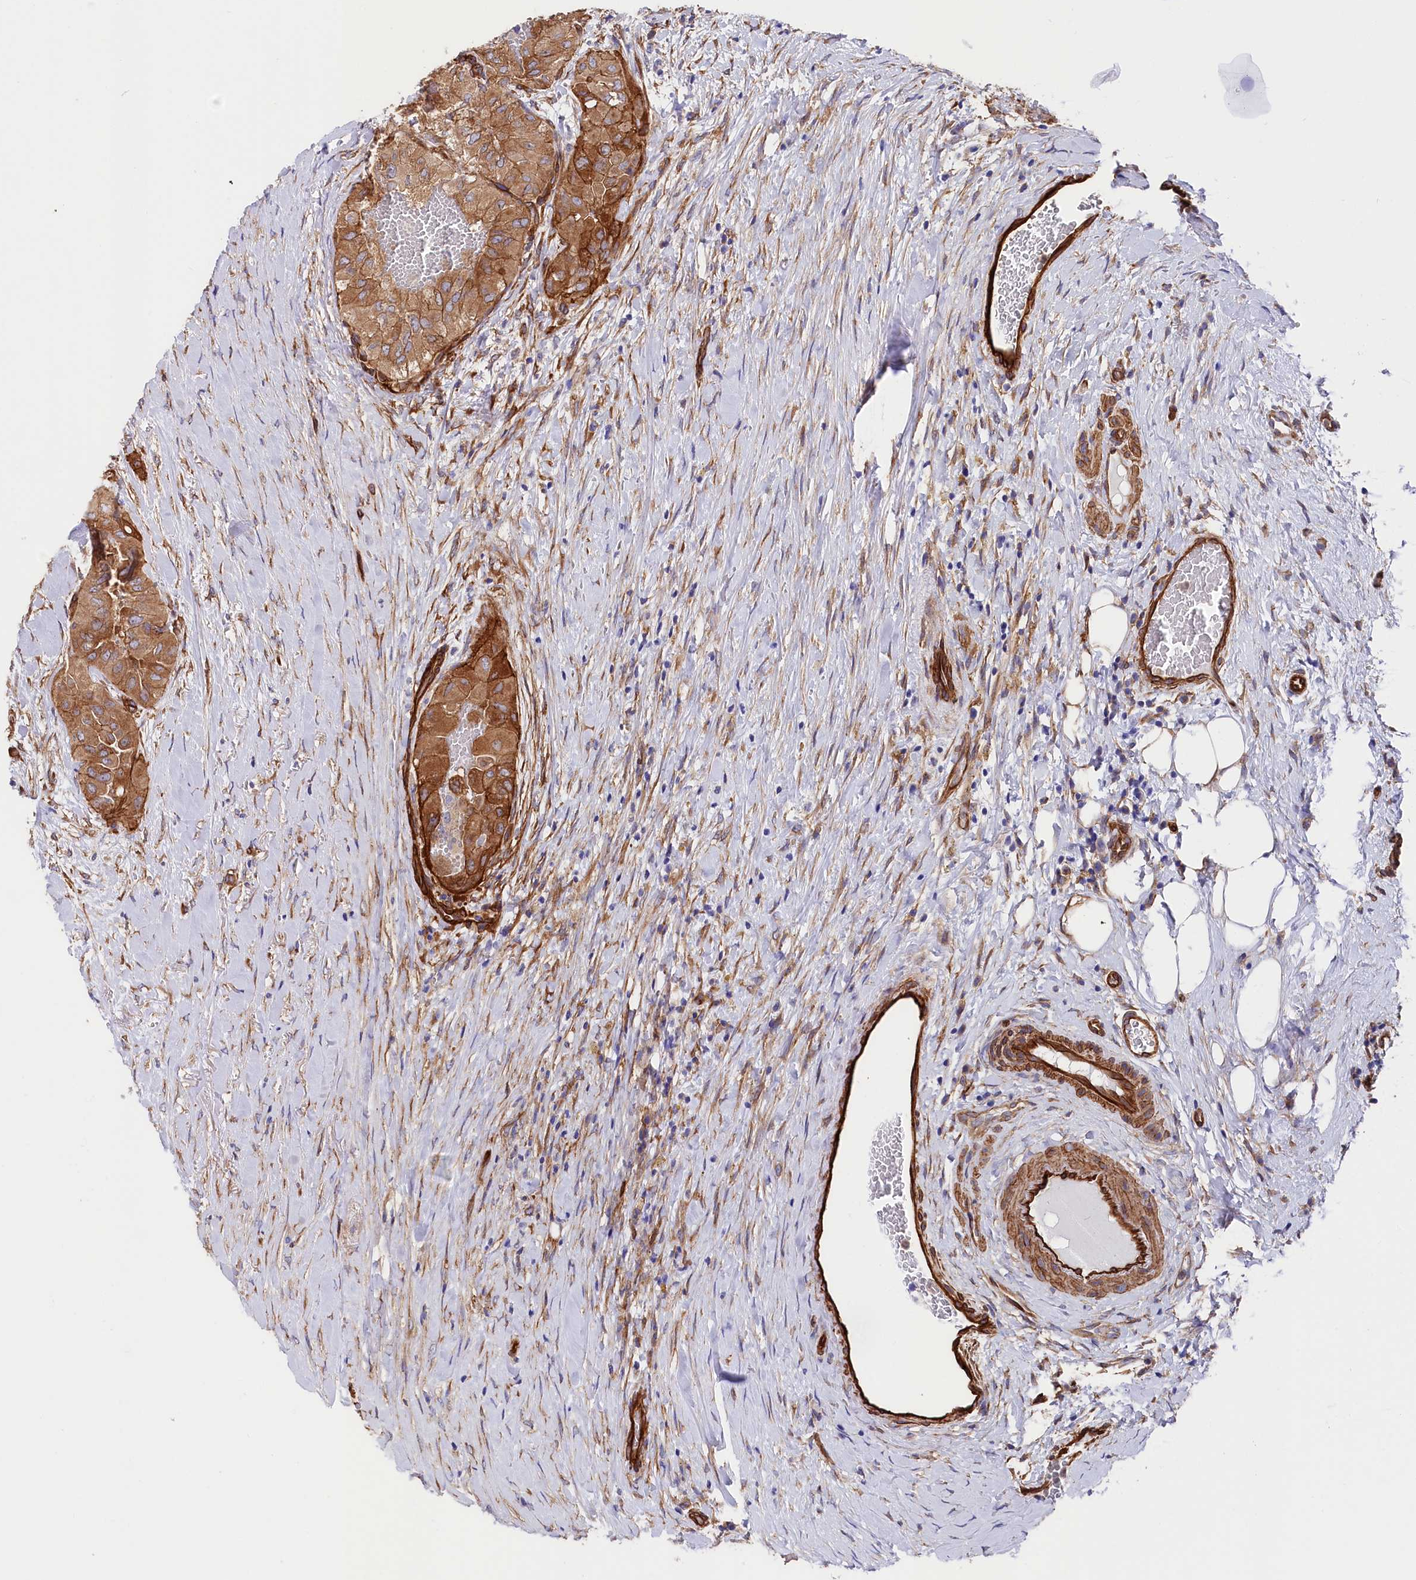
{"staining": {"intensity": "moderate", "quantity": ">75%", "location": "cytoplasmic/membranous"}, "tissue": "thyroid cancer", "cell_type": "Tumor cells", "image_type": "cancer", "snomed": [{"axis": "morphology", "description": "Papillary adenocarcinoma, NOS"}, {"axis": "topography", "description": "Thyroid gland"}], "caption": "This is a histology image of immunohistochemistry staining of thyroid papillary adenocarcinoma, which shows moderate positivity in the cytoplasmic/membranous of tumor cells.", "gene": "TNKS1BP1", "patient": {"sex": "female", "age": 59}}